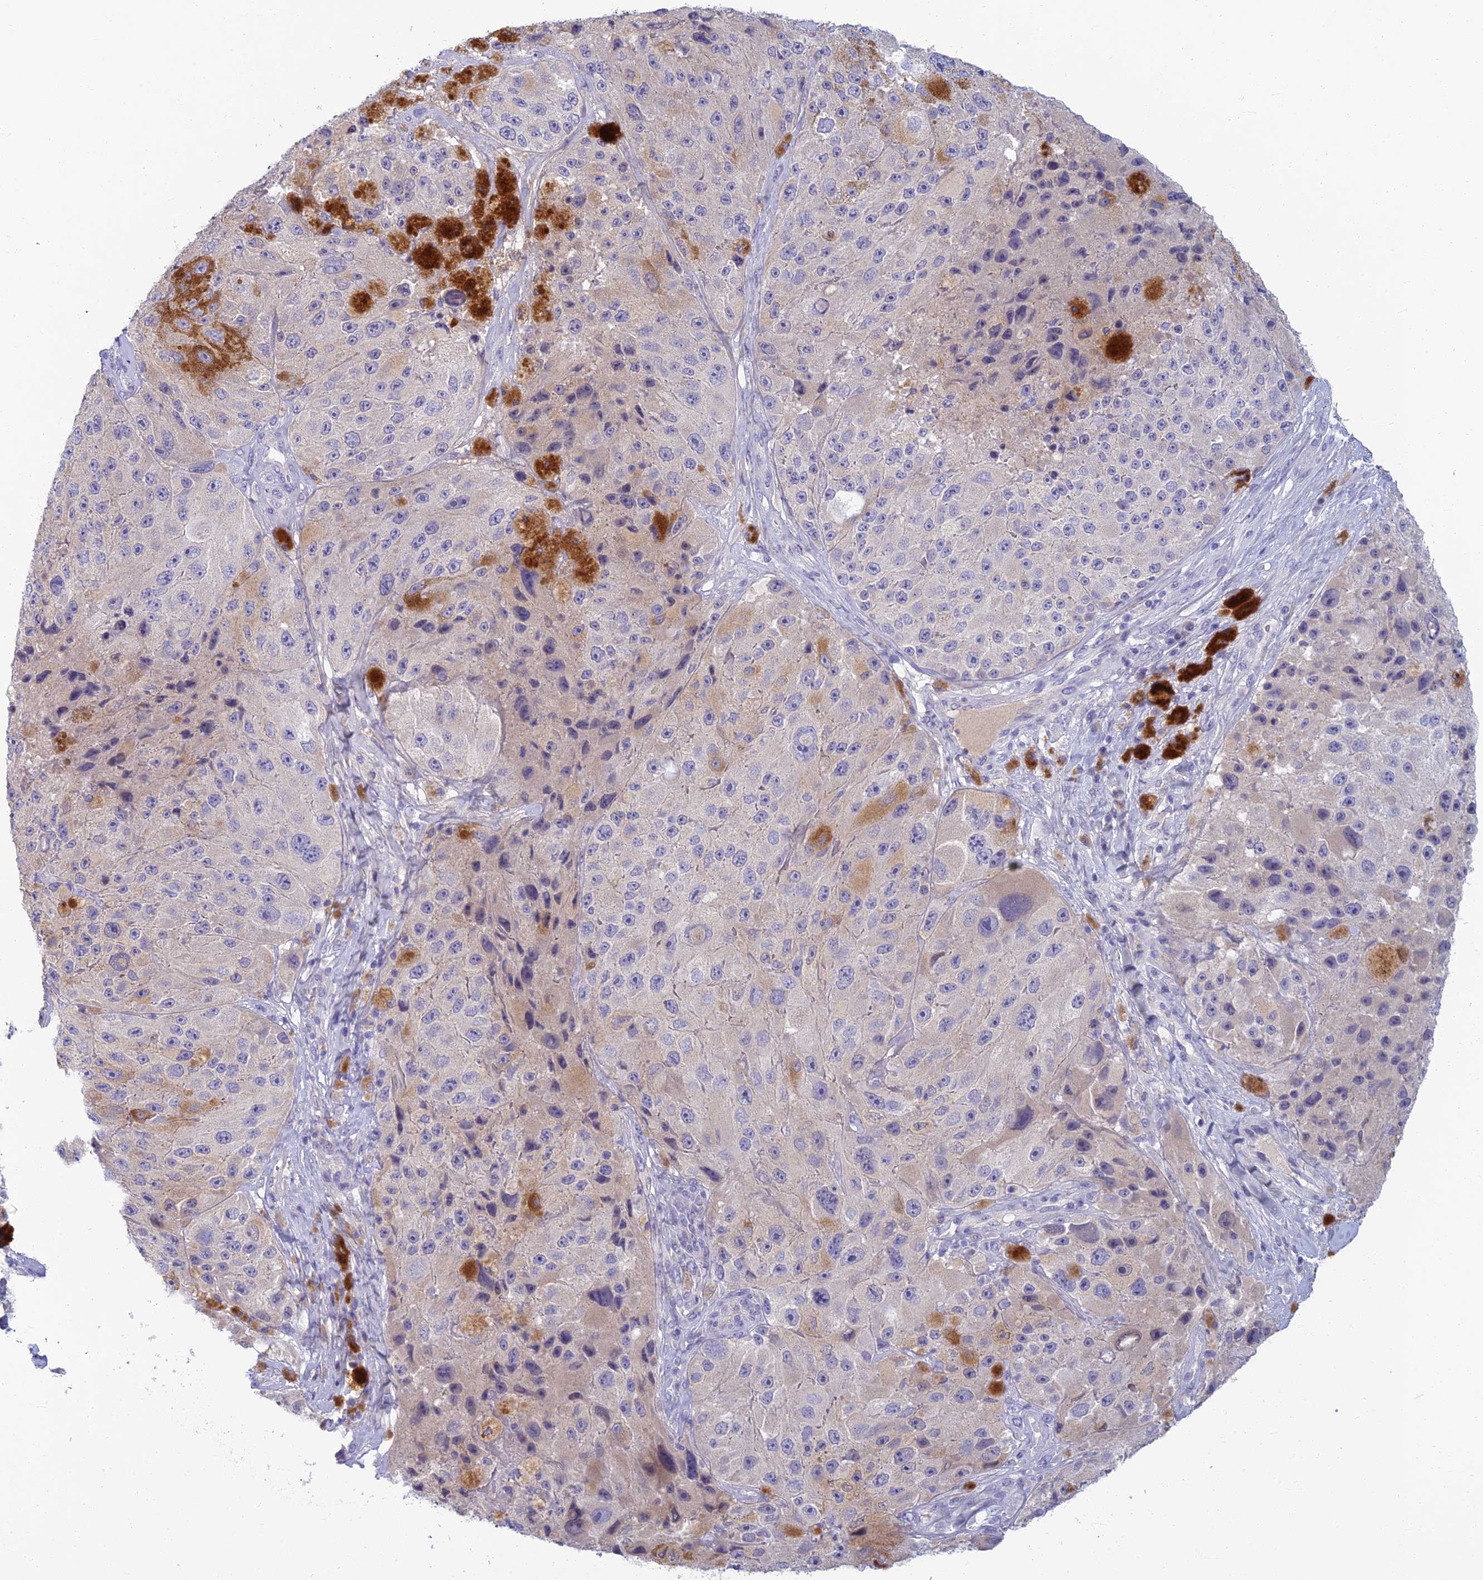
{"staining": {"intensity": "negative", "quantity": "none", "location": "none"}, "tissue": "melanoma", "cell_type": "Tumor cells", "image_type": "cancer", "snomed": [{"axis": "morphology", "description": "Malignant melanoma, Metastatic site"}, {"axis": "topography", "description": "Lymph node"}], "caption": "This is a photomicrograph of IHC staining of melanoma, which shows no staining in tumor cells. Brightfield microscopy of immunohistochemistry stained with DAB (3,3'-diaminobenzidine) (brown) and hematoxylin (blue), captured at high magnification.", "gene": "SLC25A41", "patient": {"sex": "male", "age": 62}}